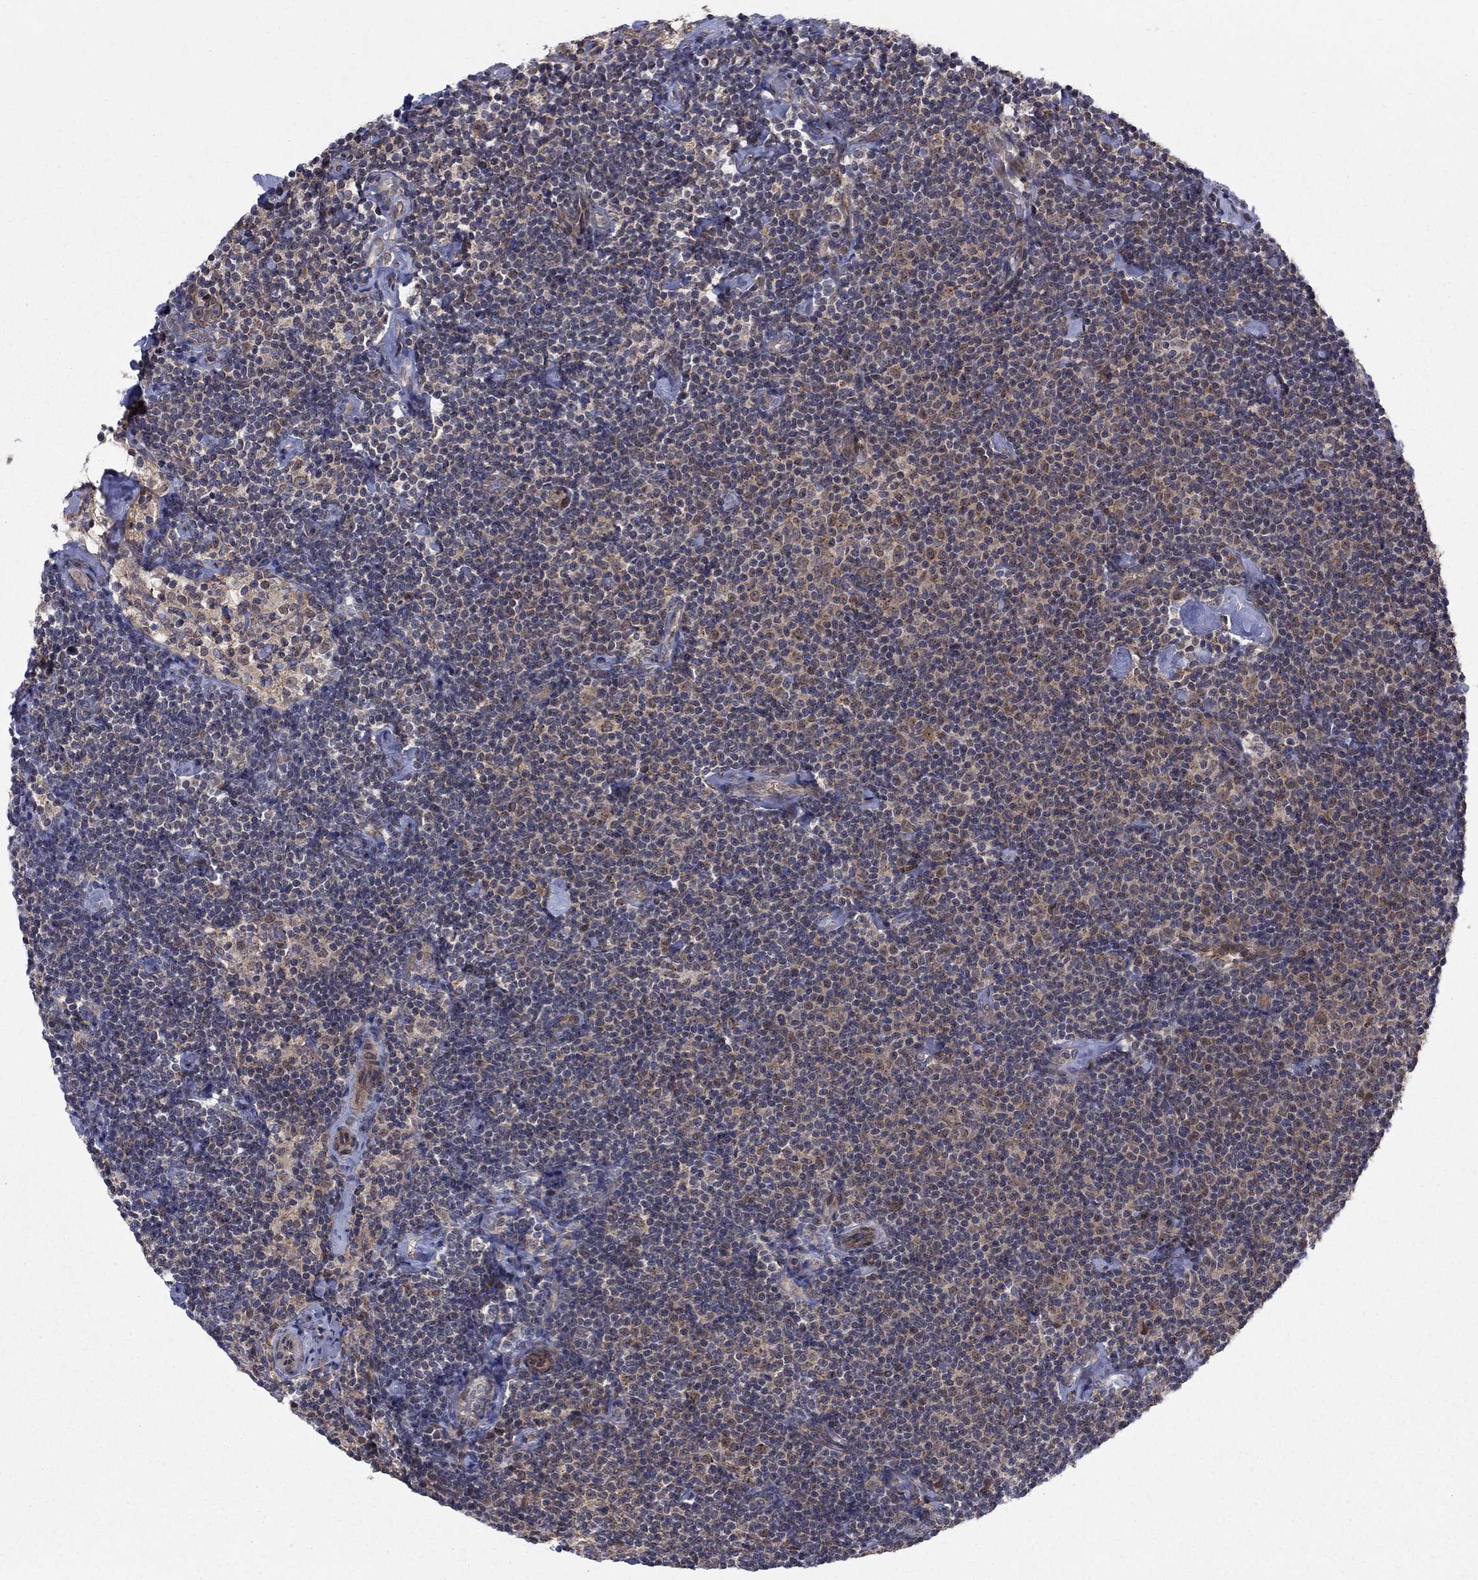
{"staining": {"intensity": "weak", "quantity": "25%-75%", "location": "cytoplasmic/membranous"}, "tissue": "lymphoma", "cell_type": "Tumor cells", "image_type": "cancer", "snomed": [{"axis": "morphology", "description": "Malignant lymphoma, non-Hodgkin's type, Low grade"}, {"axis": "topography", "description": "Lymph node"}], "caption": "High-power microscopy captured an immunohistochemistry histopathology image of lymphoma, revealing weak cytoplasmic/membranous expression in about 25%-75% of tumor cells.", "gene": "PSMC1", "patient": {"sex": "male", "age": 81}}